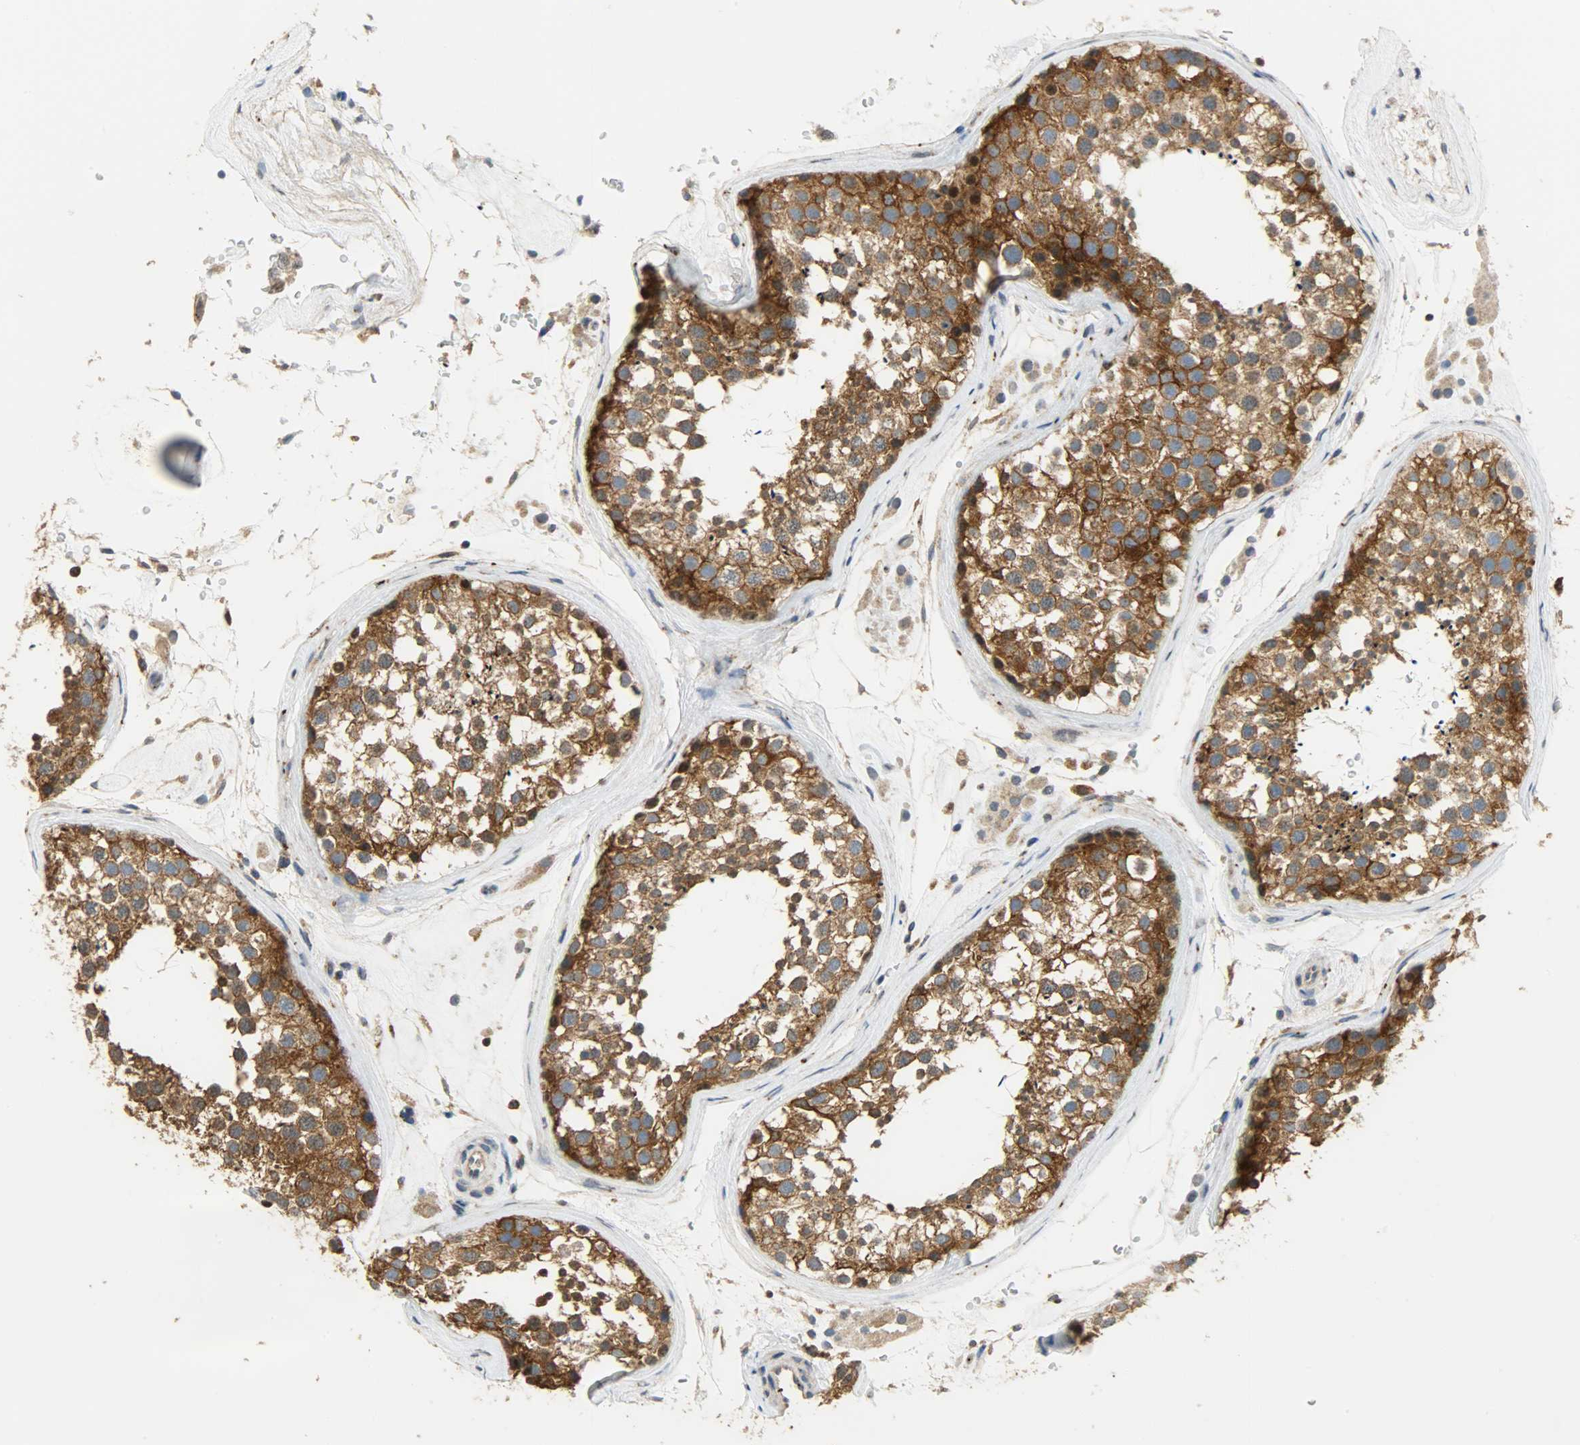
{"staining": {"intensity": "strong", "quantity": ">75%", "location": "cytoplasmic/membranous,nuclear"}, "tissue": "testis", "cell_type": "Cells in seminiferous ducts", "image_type": "normal", "snomed": [{"axis": "morphology", "description": "Normal tissue, NOS"}, {"axis": "topography", "description": "Testis"}], "caption": "Unremarkable testis displays strong cytoplasmic/membranous,nuclear expression in approximately >75% of cells in seminiferous ducts, visualized by immunohistochemistry. The protein is stained brown, and the nuclei are stained in blue (DAB (3,3'-diaminobenzidine) IHC with brightfield microscopy, high magnification).", "gene": "GIT2", "patient": {"sex": "male", "age": 46}}